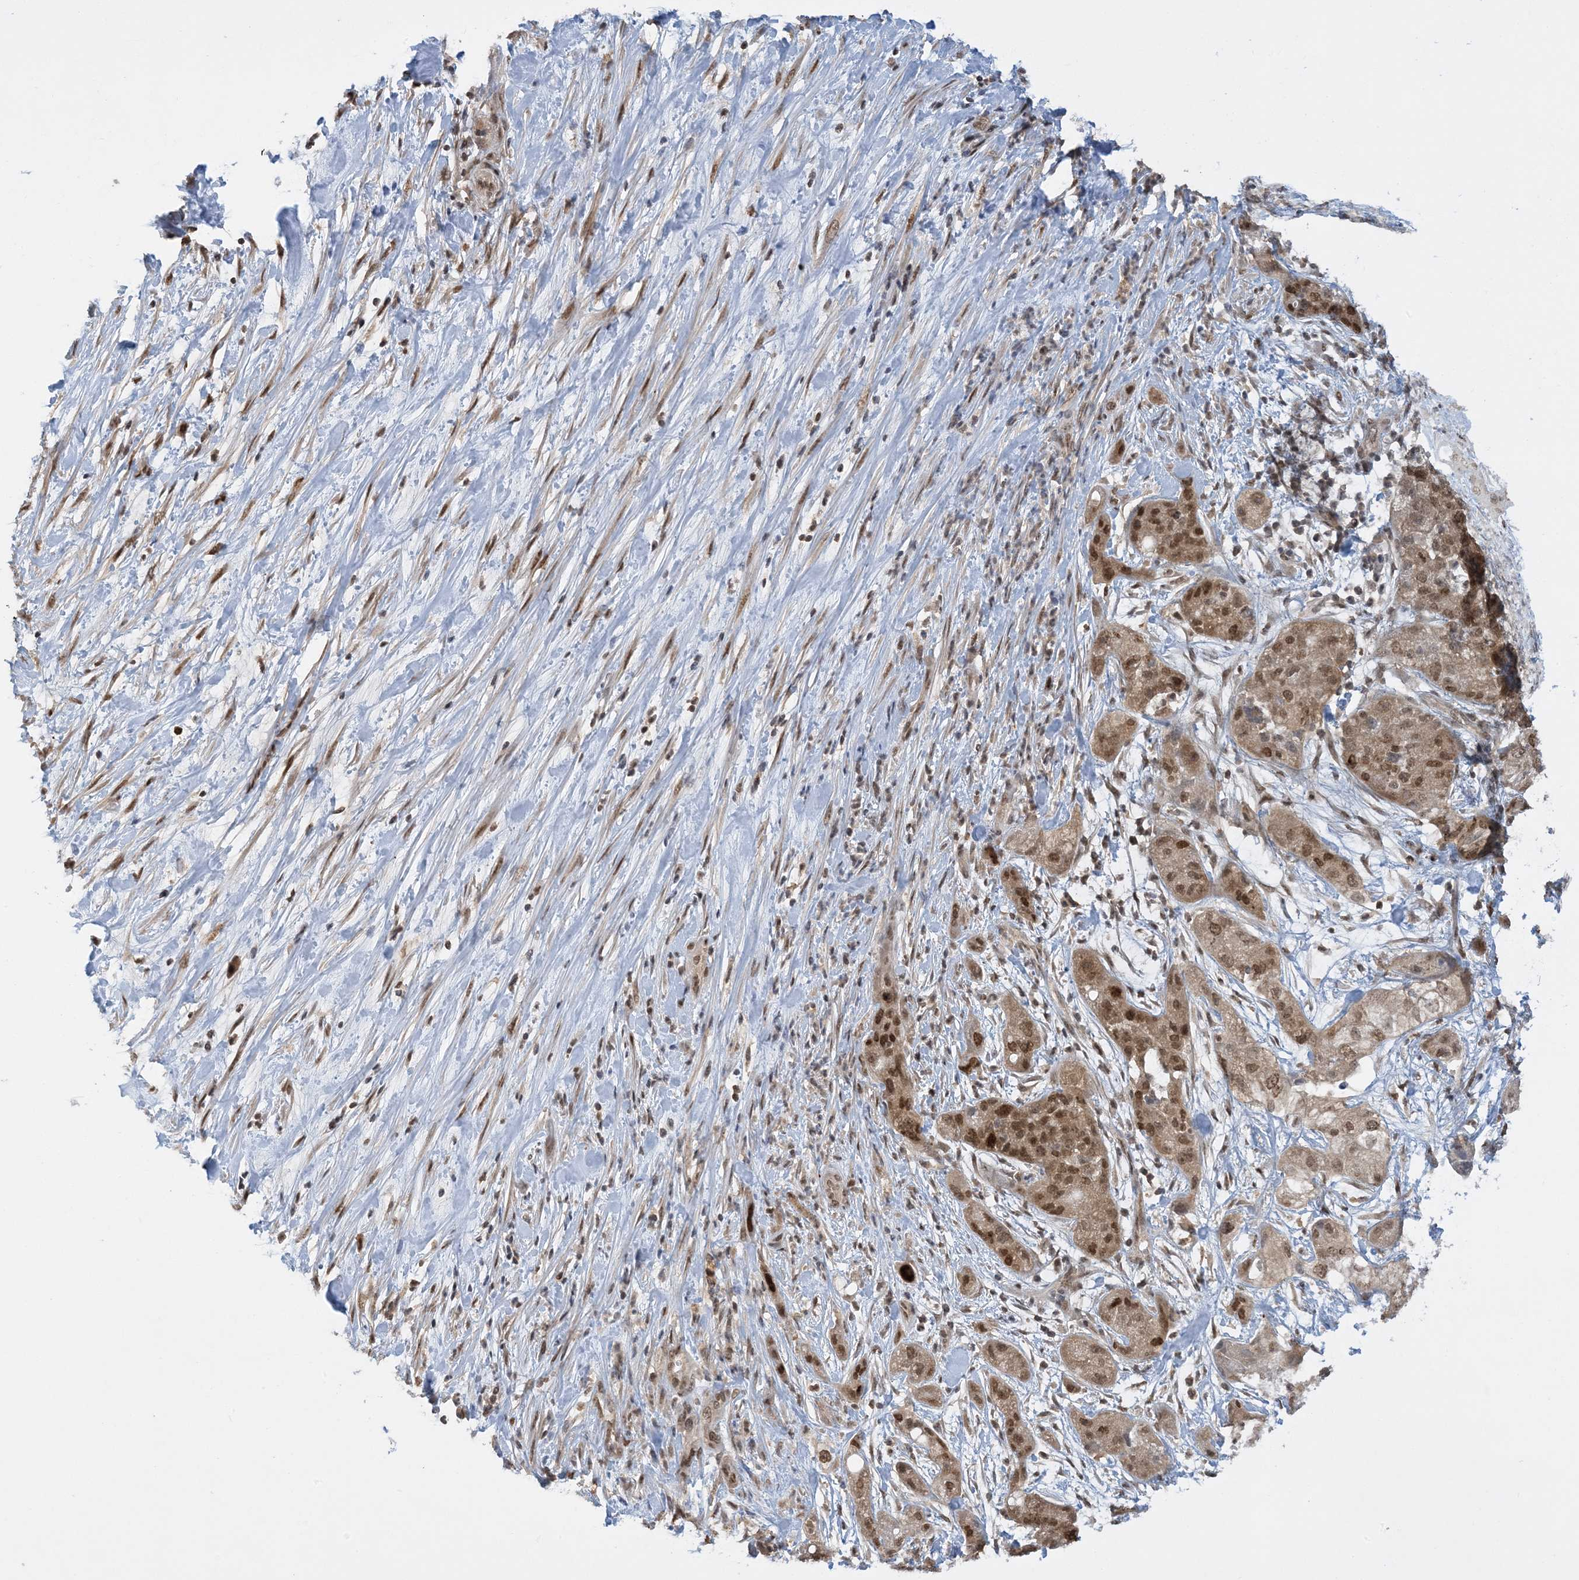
{"staining": {"intensity": "moderate", "quantity": ">75%", "location": "cytoplasmic/membranous,nuclear"}, "tissue": "pancreatic cancer", "cell_type": "Tumor cells", "image_type": "cancer", "snomed": [{"axis": "morphology", "description": "Adenocarcinoma, NOS"}, {"axis": "topography", "description": "Pancreas"}], "caption": "Brown immunohistochemical staining in human adenocarcinoma (pancreatic) displays moderate cytoplasmic/membranous and nuclear staining in about >75% of tumor cells.", "gene": "ACYP2", "patient": {"sex": "female", "age": 78}}